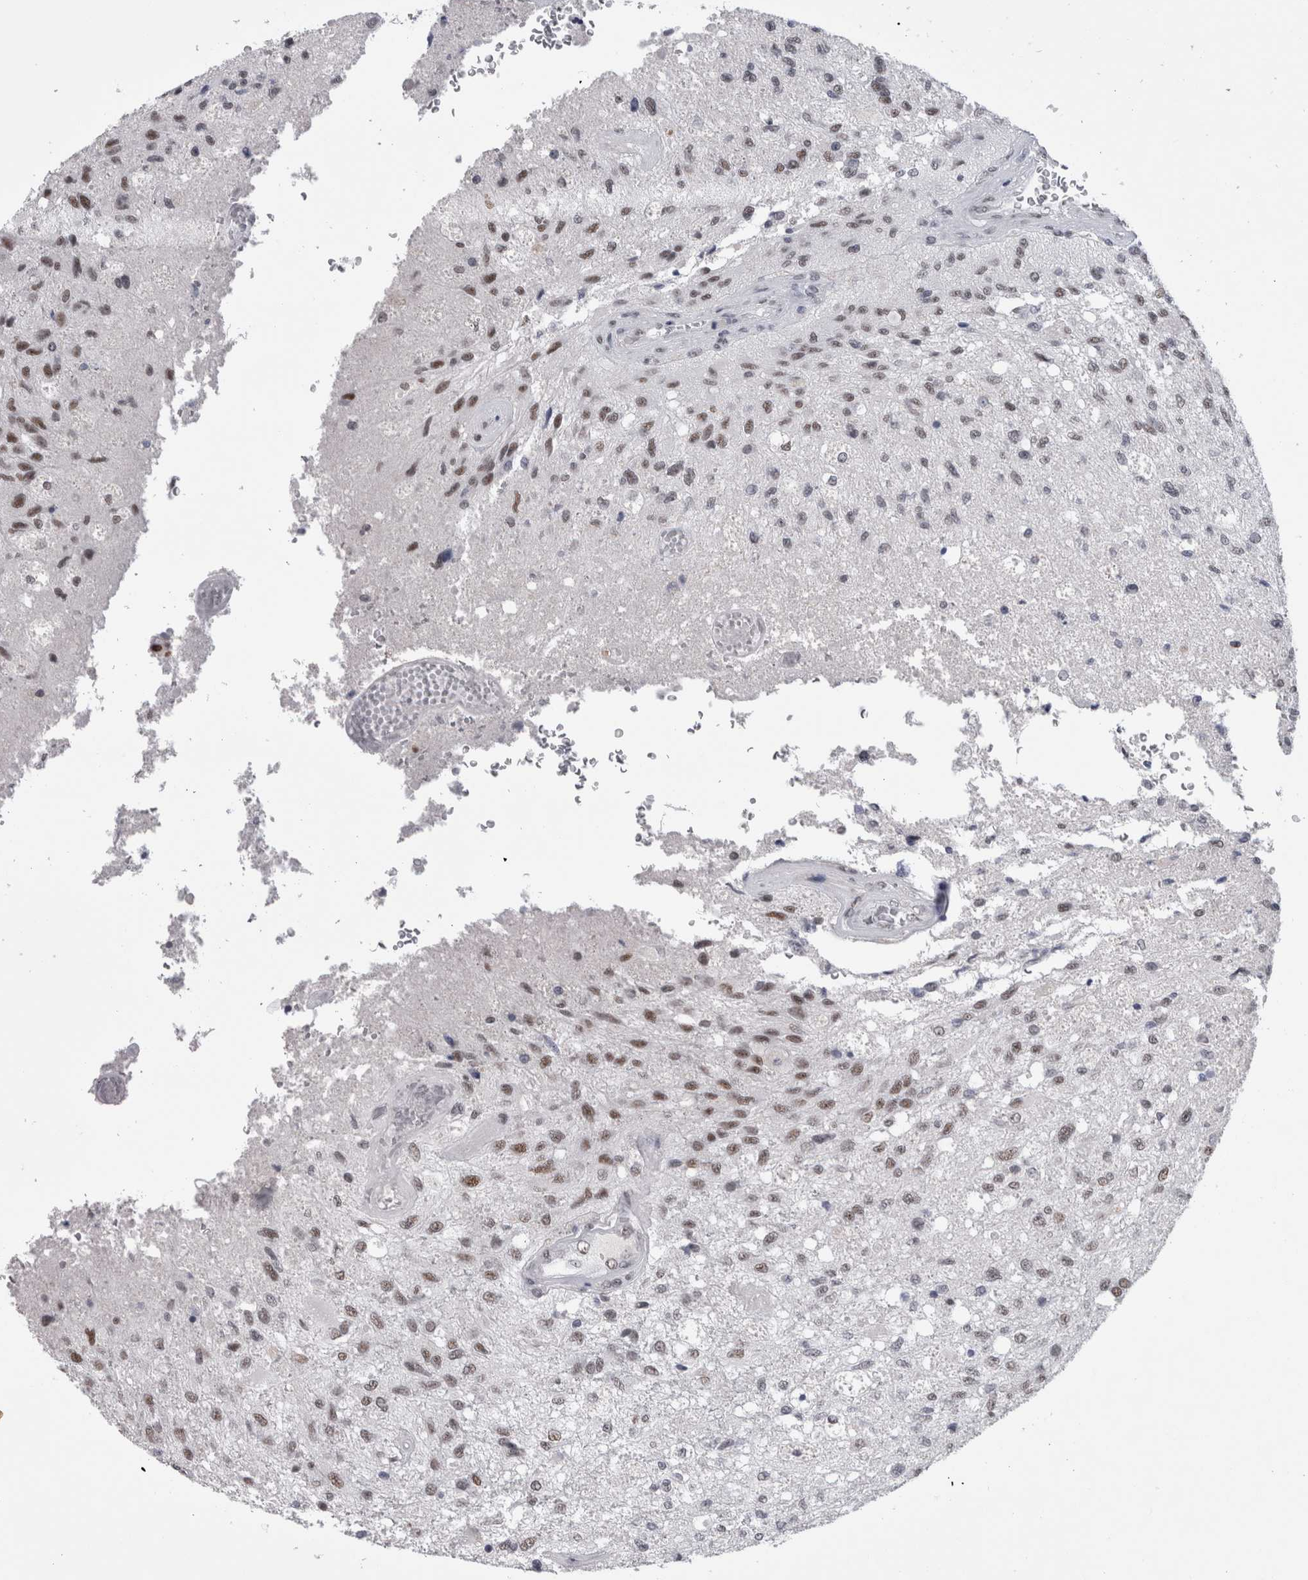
{"staining": {"intensity": "moderate", "quantity": "<25%", "location": "nuclear"}, "tissue": "glioma", "cell_type": "Tumor cells", "image_type": "cancer", "snomed": [{"axis": "morphology", "description": "Normal tissue, NOS"}, {"axis": "morphology", "description": "Glioma, malignant, High grade"}, {"axis": "topography", "description": "Cerebral cortex"}], "caption": "A micrograph of high-grade glioma (malignant) stained for a protein exhibits moderate nuclear brown staining in tumor cells.", "gene": "API5", "patient": {"sex": "male", "age": 77}}